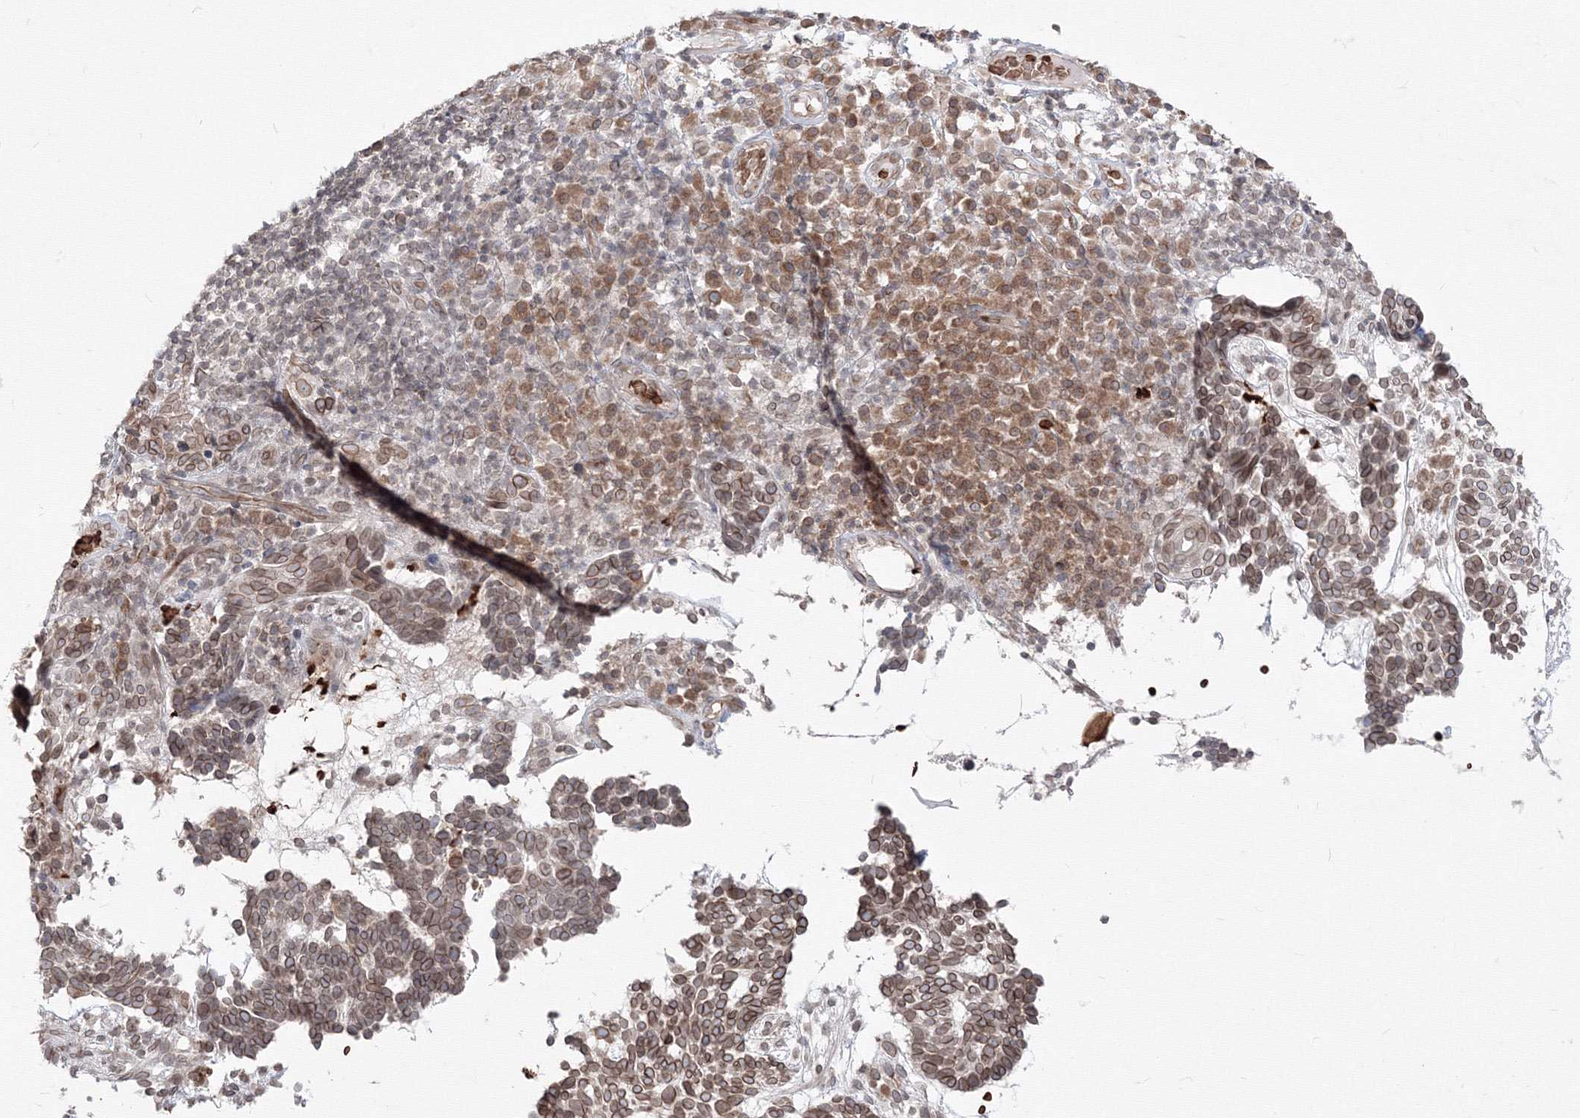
{"staining": {"intensity": "moderate", "quantity": ">75%", "location": "cytoplasmic/membranous,nuclear"}, "tissue": "skin cancer", "cell_type": "Tumor cells", "image_type": "cancer", "snomed": [{"axis": "morphology", "description": "Basal cell carcinoma"}, {"axis": "topography", "description": "Skin"}], "caption": "Basal cell carcinoma (skin) was stained to show a protein in brown. There is medium levels of moderate cytoplasmic/membranous and nuclear expression in approximately >75% of tumor cells.", "gene": "DNAJB2", "patient": {"sex": "male", "age": 85}}